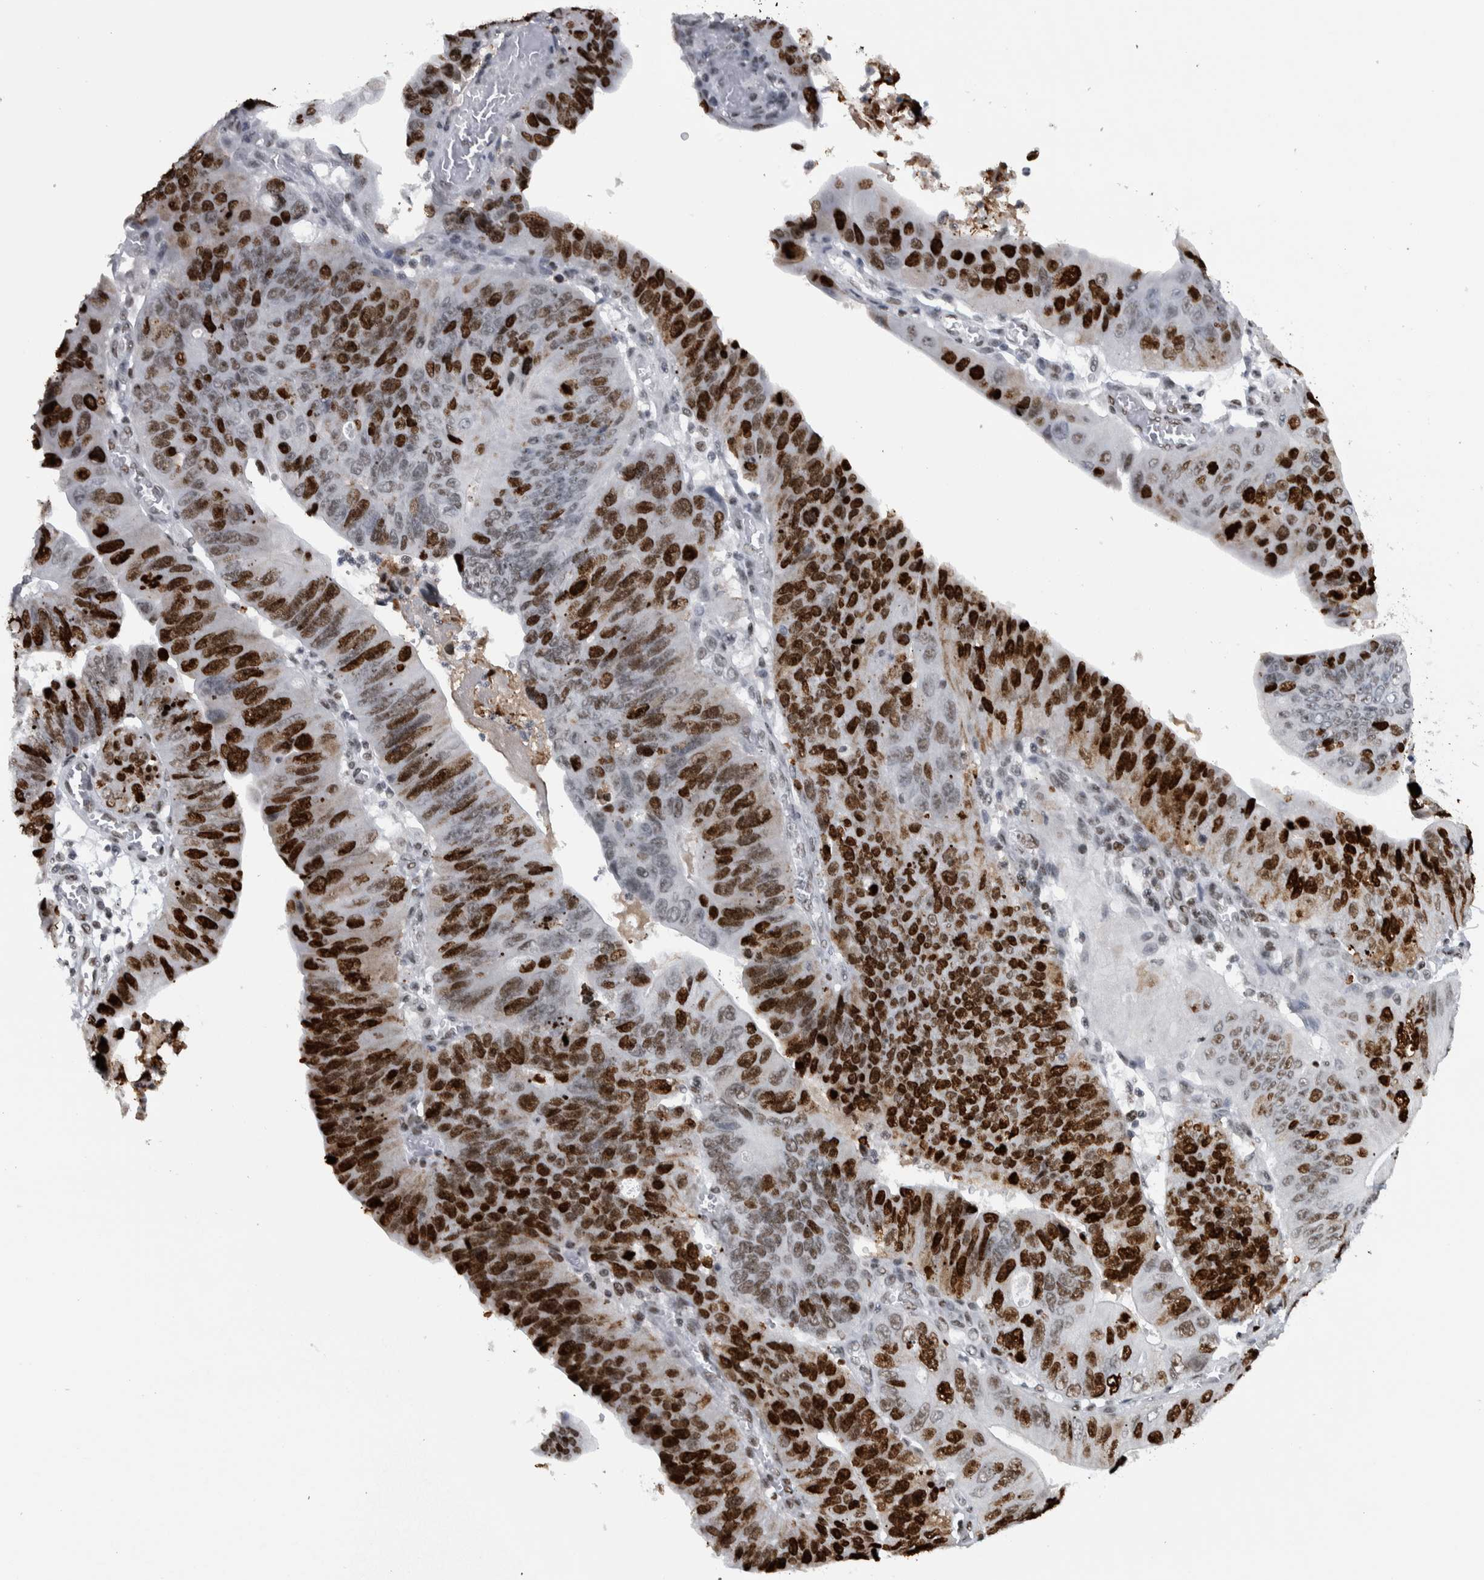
{"staining": {"intensity": "strong", "quantity": ">75%", "location": "nuclear"}, "tissue": "stomach cancer", "cell_type": "Tumor cells", "image_type": "cancer", "snomed": [{"axis": "morphology", "description": "Adenocarcinoma, NOS"}, {"axis": "topography", "description": "Stomach"}], "caption": "Stomach cancer (adenocarcinoma) stained for a protein shows strong nuclear positivity in tumor cells.", "gene": "TOP2B", "patient": {"sex": "male", "age": 59}}